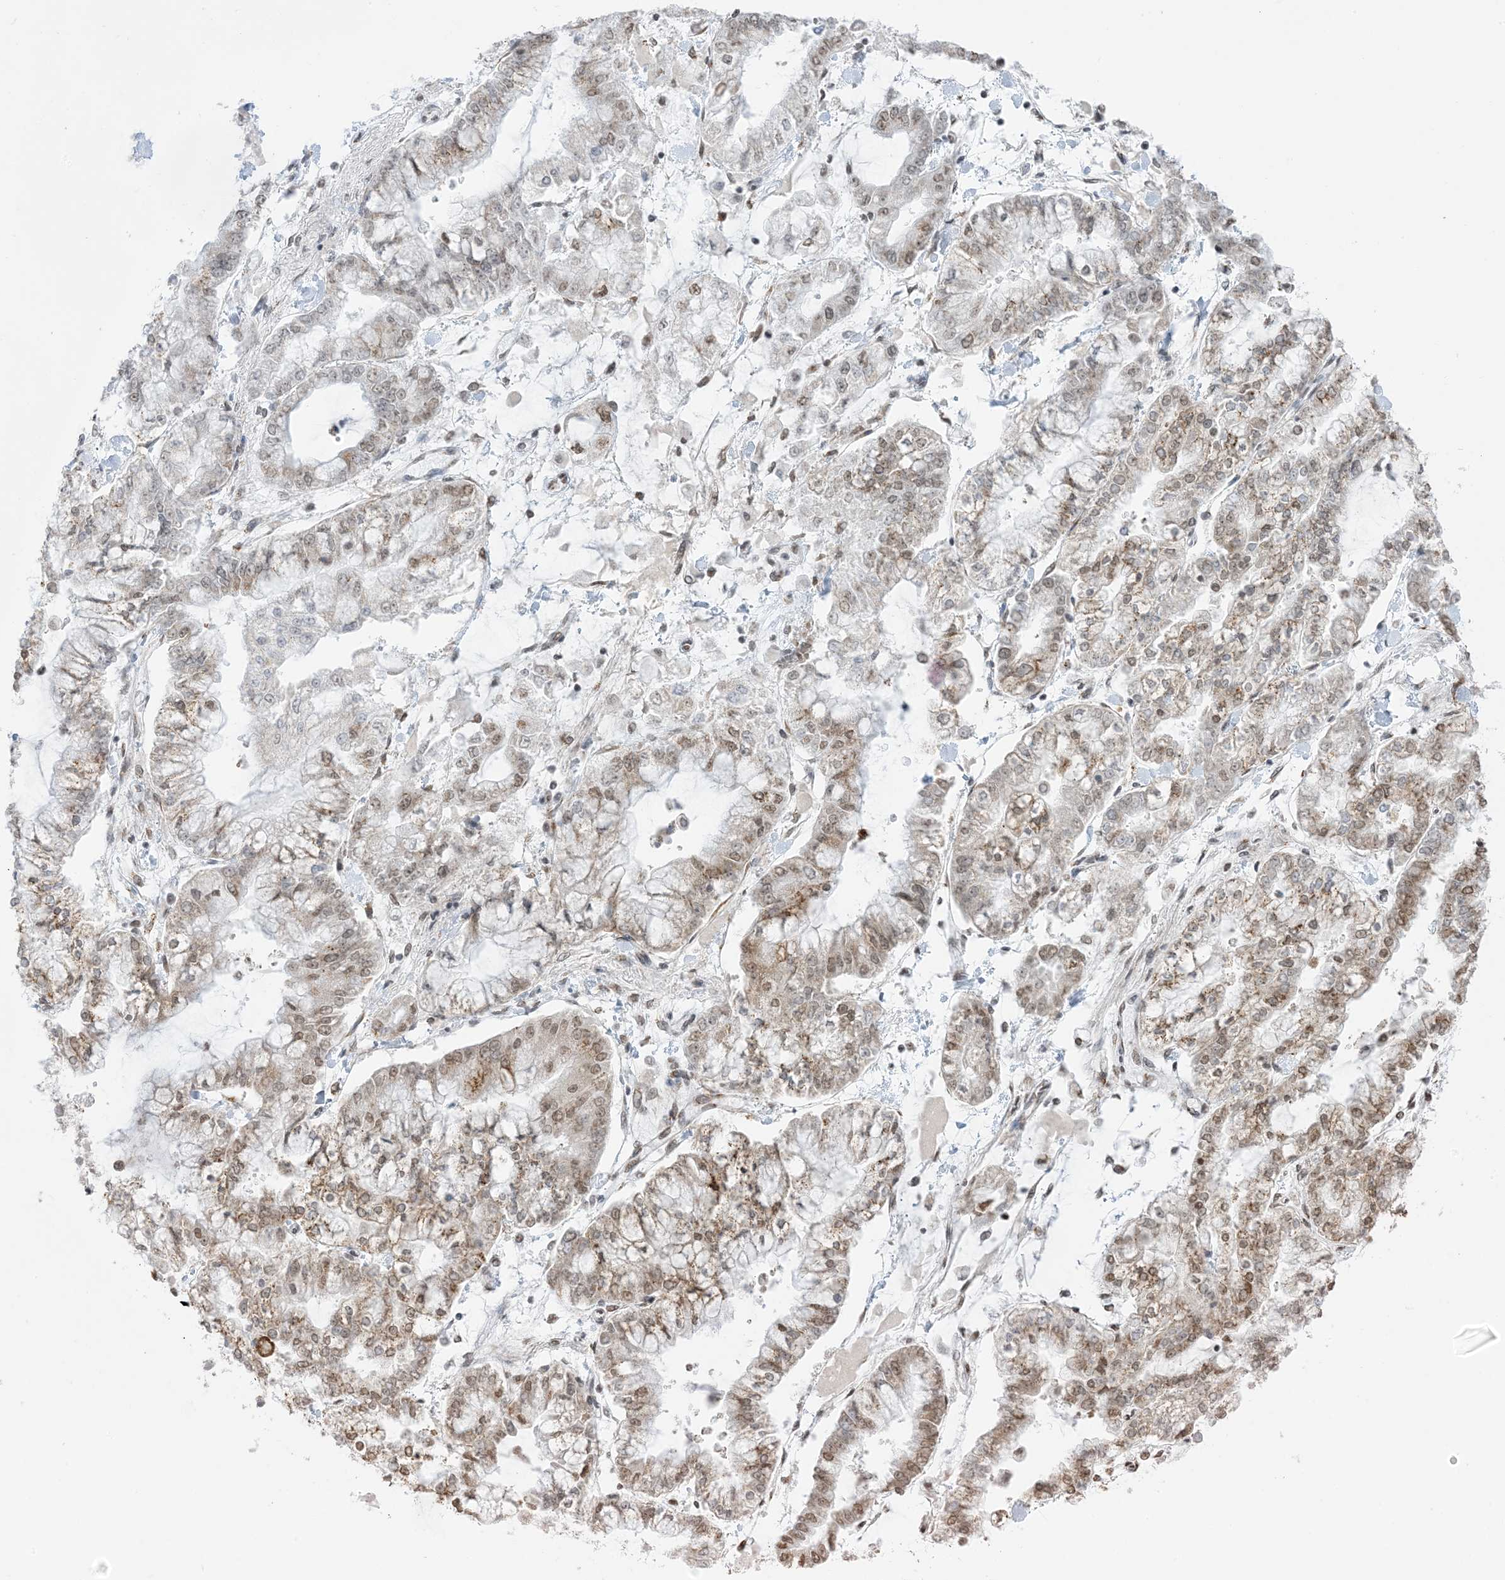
{"staining": {"intensity": "moderate", "quantity": "25%-75%", "location": "nuclear"}, "tissue": "stomach cancer", "cell_type": "Tumor cells", "image_type": "cancer", "snomed": [{"axis": "morphology", "description": "Normal tissue, NOS"}, {"axis": "morphology", "description": "Adenocarcinoma, NOS"}, {"axis": "topography", "description": "Stomach, upper"}, {"axis": "topography", "description": "Stomach"}], "caption": "Immunohistochemistry (IHC) image of adenocarcinoma (stomach) stained for a protein (brown), which shows medium levels of moderate nuclear staining in approximately 25%-75% of tumor cells.", "gene": "GPR107", "patient": {"sex": "male", "age": 76}}